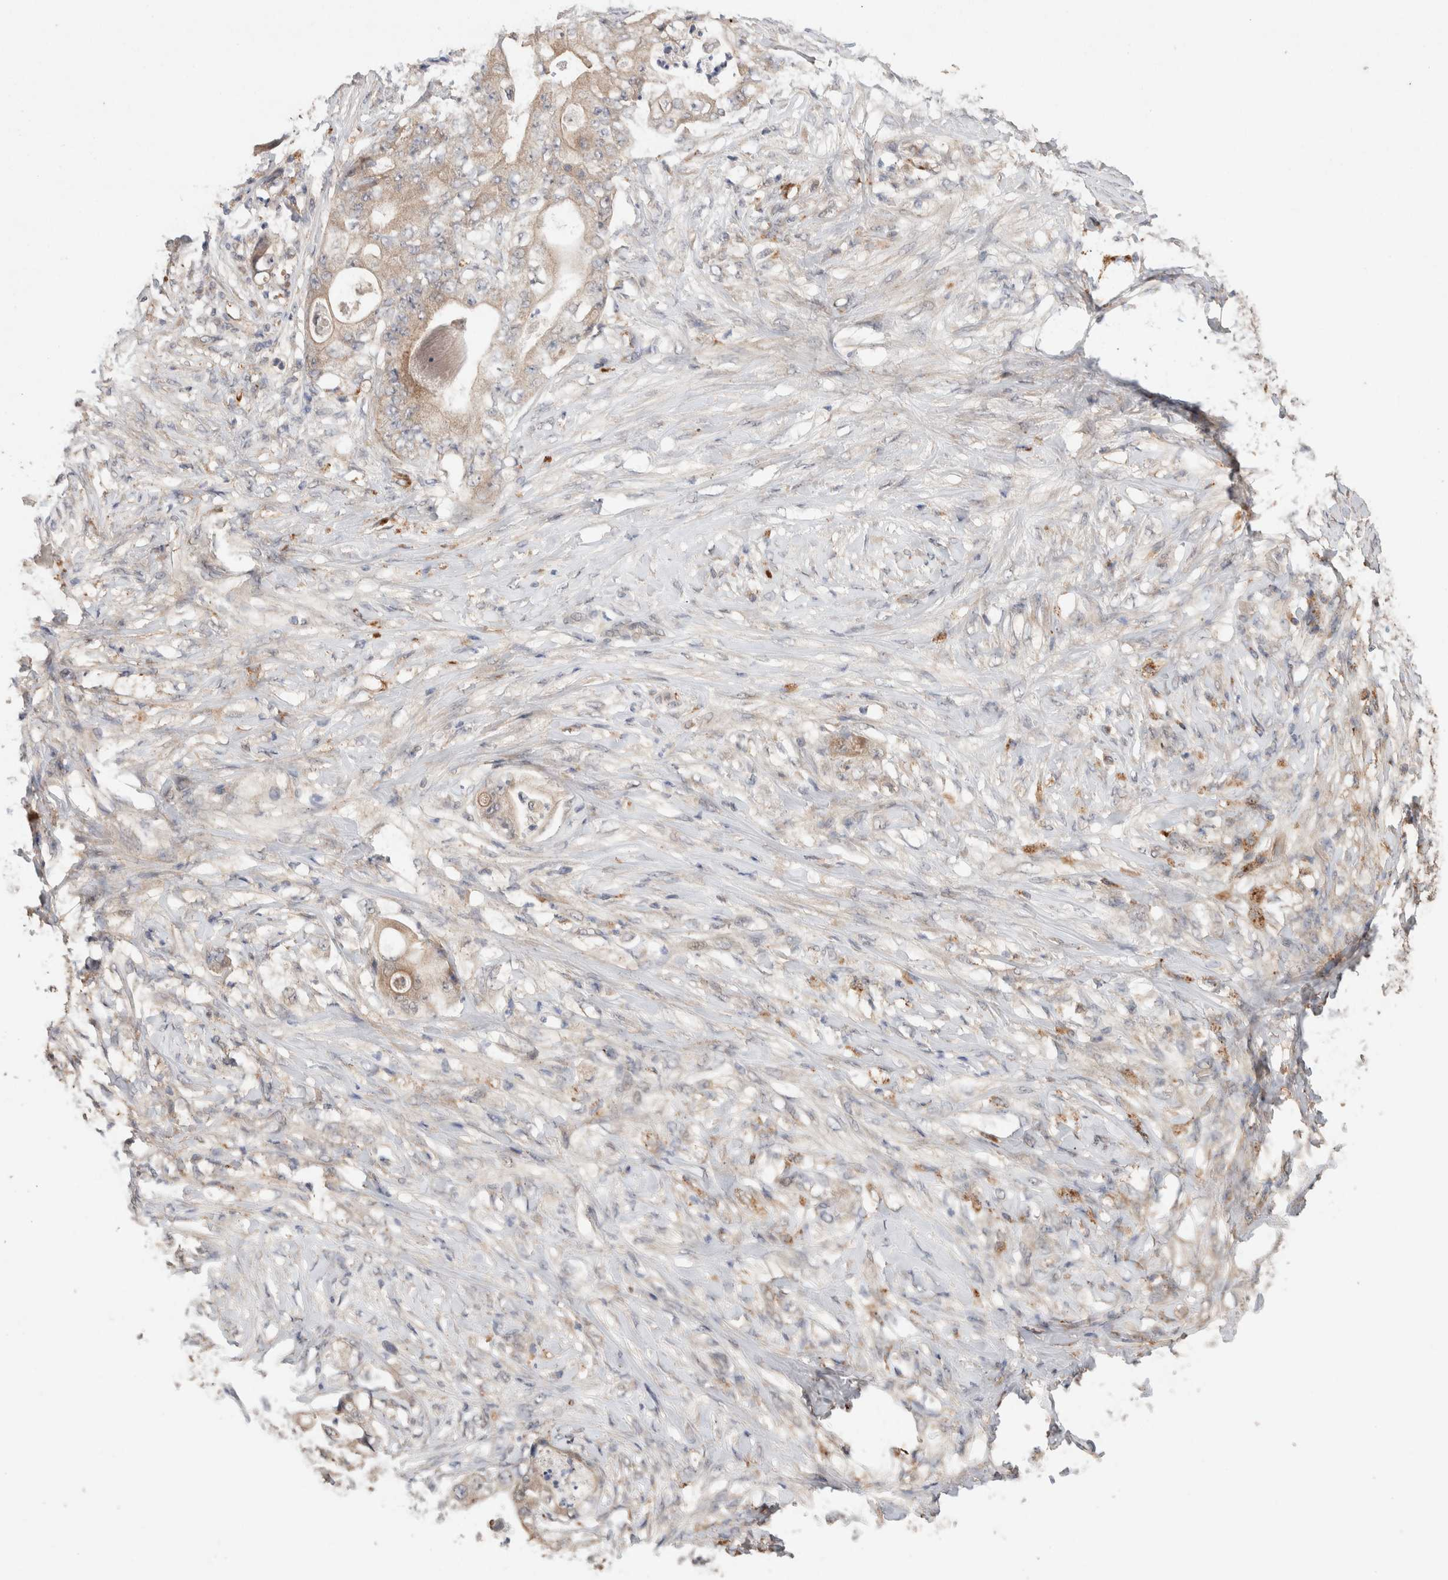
{"staining": {"intensity": "weak", "quantity": ">75%", "location": "cytoplasmic/membranous"}, "tissue": "stomach cancer", "cell_type": "Tumor cells", "image_type": "cancer", "snomed": [{"axis": "morphology", "description": "Adenocarcinoma, NOS"}, {"axis": "topography", "description": "Stomach"}], "caption": "This is a histology image of immunohistochemistry (IHC) staining of stomach adenocarcinoma, which shows weak expression in the cytoplasmic/membranous of tumor cells.", "gene": "KCNJ5", "patient": {"sex": "female", "age": 73}}